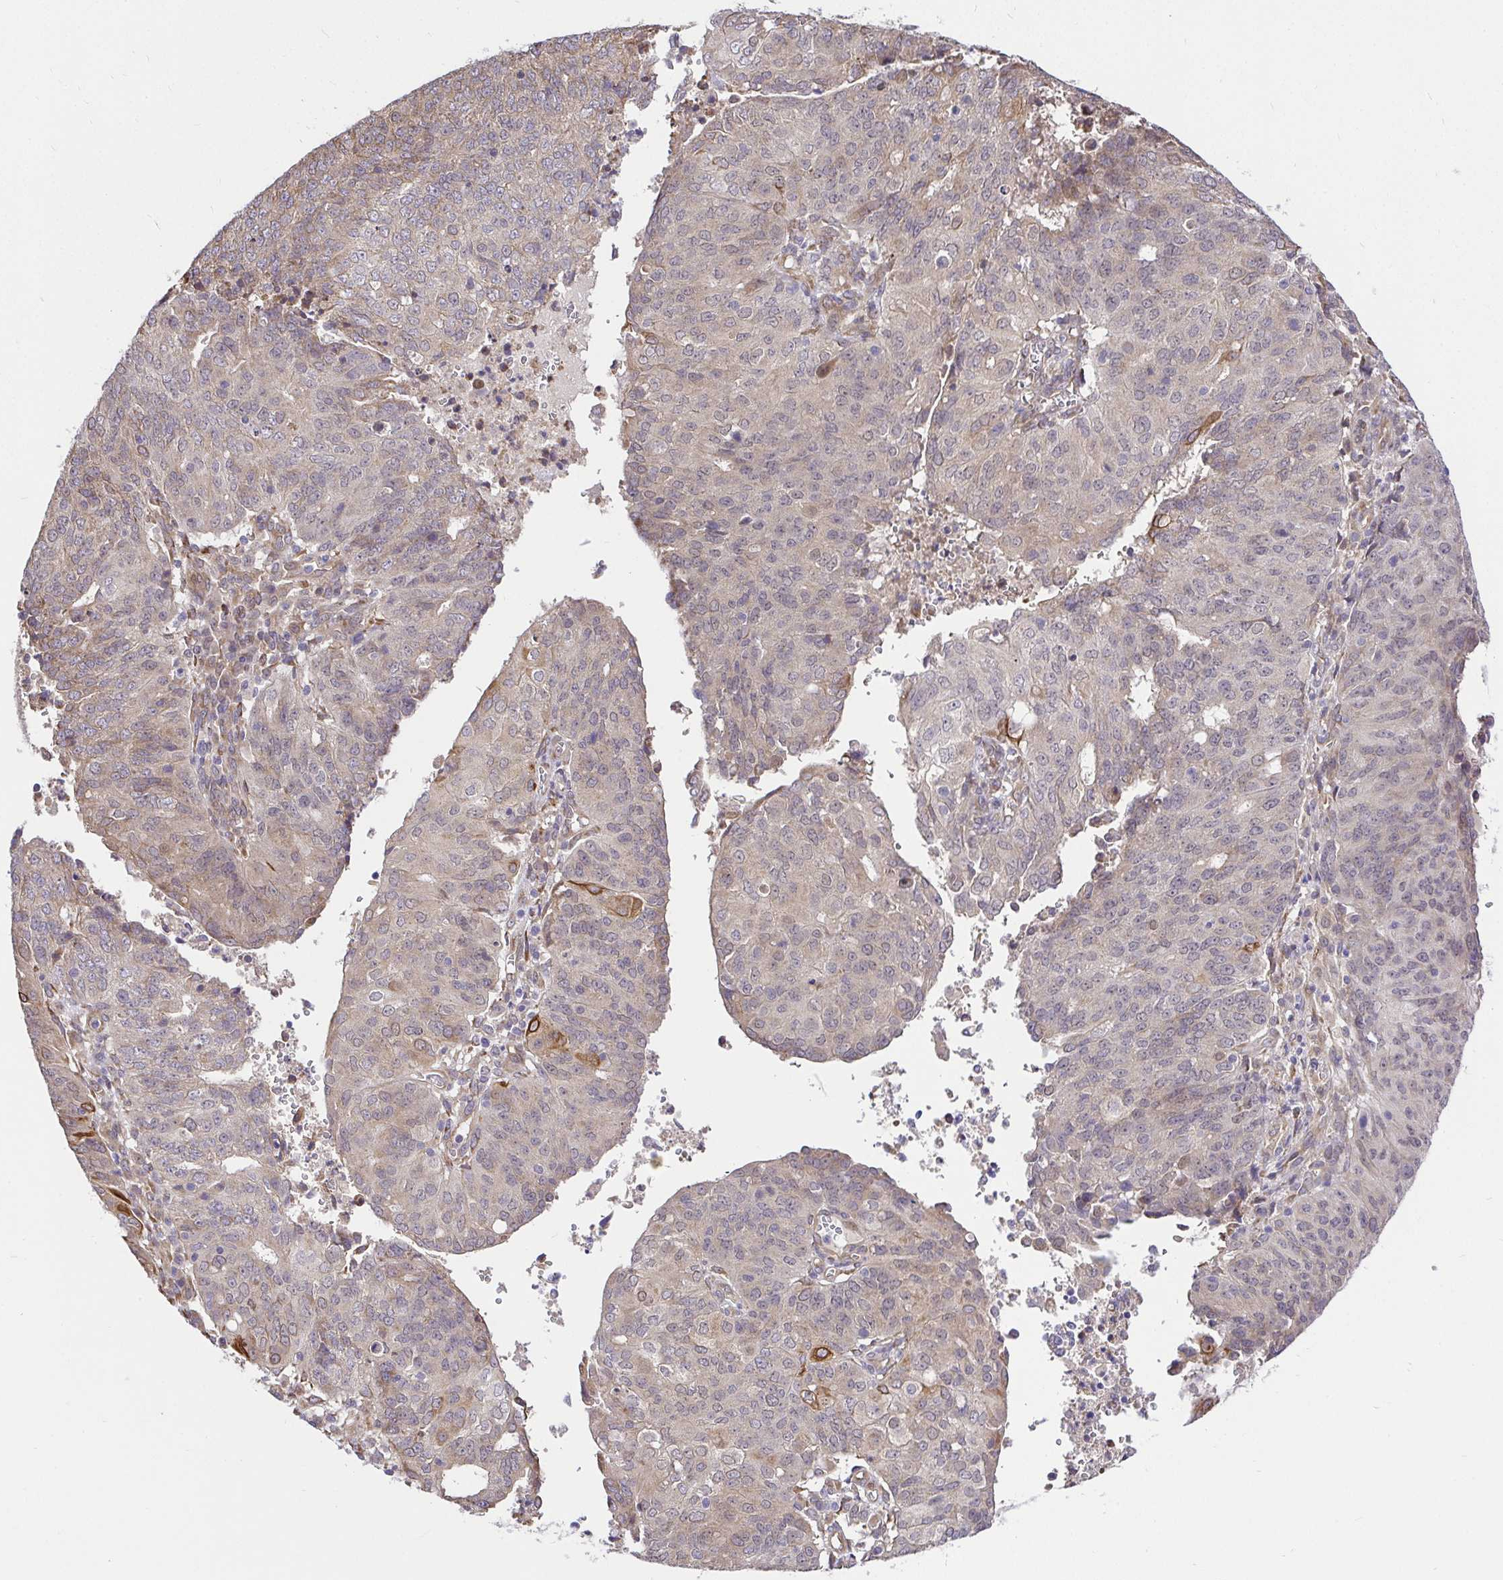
{"staining": {"intensity": "weak", "quantity": "25%-75%", "location": "cytoplasmic/membranous"}, "tissue": "endometrial cancer", "cell_type": "Tumor cells", "image_type": "cancer", "snomed": [{"axis": "morphology", "description": "Adenocarcinoma, NOS"}, {"axis": "topography", "description": "Endometrium"}], "caption": "A brown stain labels weak cytoplasmic/membranous staining of a protein in human adenocarcinoma (endometrial) tumor cells.", "gene": "CCDC122", "patient": {"sex": "female", "age": 82}}